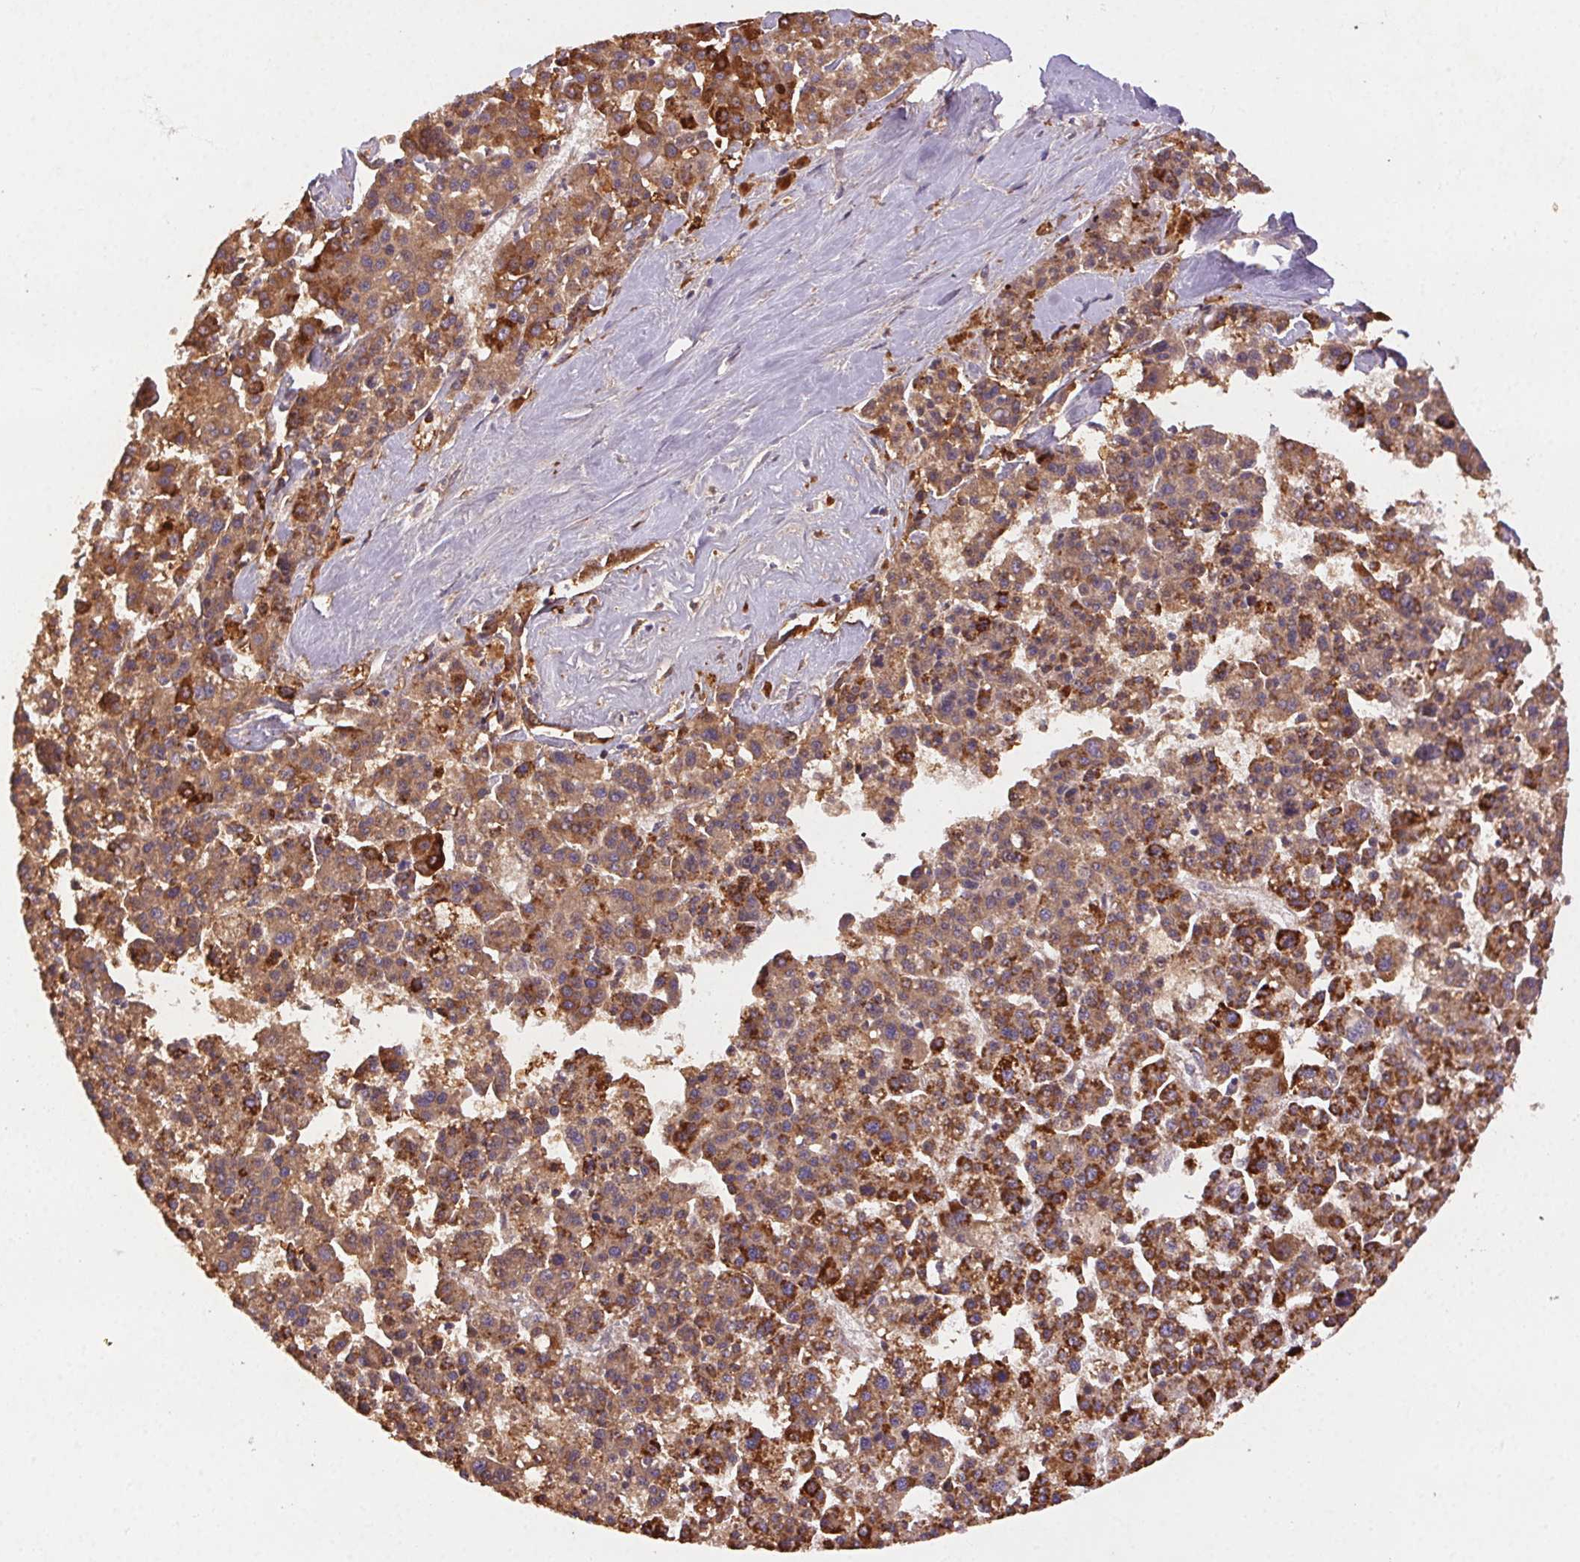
{"staining": {"intensity": "moderate", "quantity": ">75%", "location": "cytoplasmic/membranous"}, "tissue": "liver cancer", "cell_type": "Tumor cells", "image_type": "cancer", "snomed": [{"axis": "morphology", "description": "Carcinoma, Hepatocellular, NOS"}, {"axis": "topography", "description": "Liver"}], "caption": "IHC photomicrograph of liver hepatocellular carcinoma stained for a protein (brown), which displays medium levels of moderate cytoplasmic/membranous positivity in approximately >75% of tumor cells.", "gene": "FNBP1L", "patient": {"sex": "female", "age": 58}}